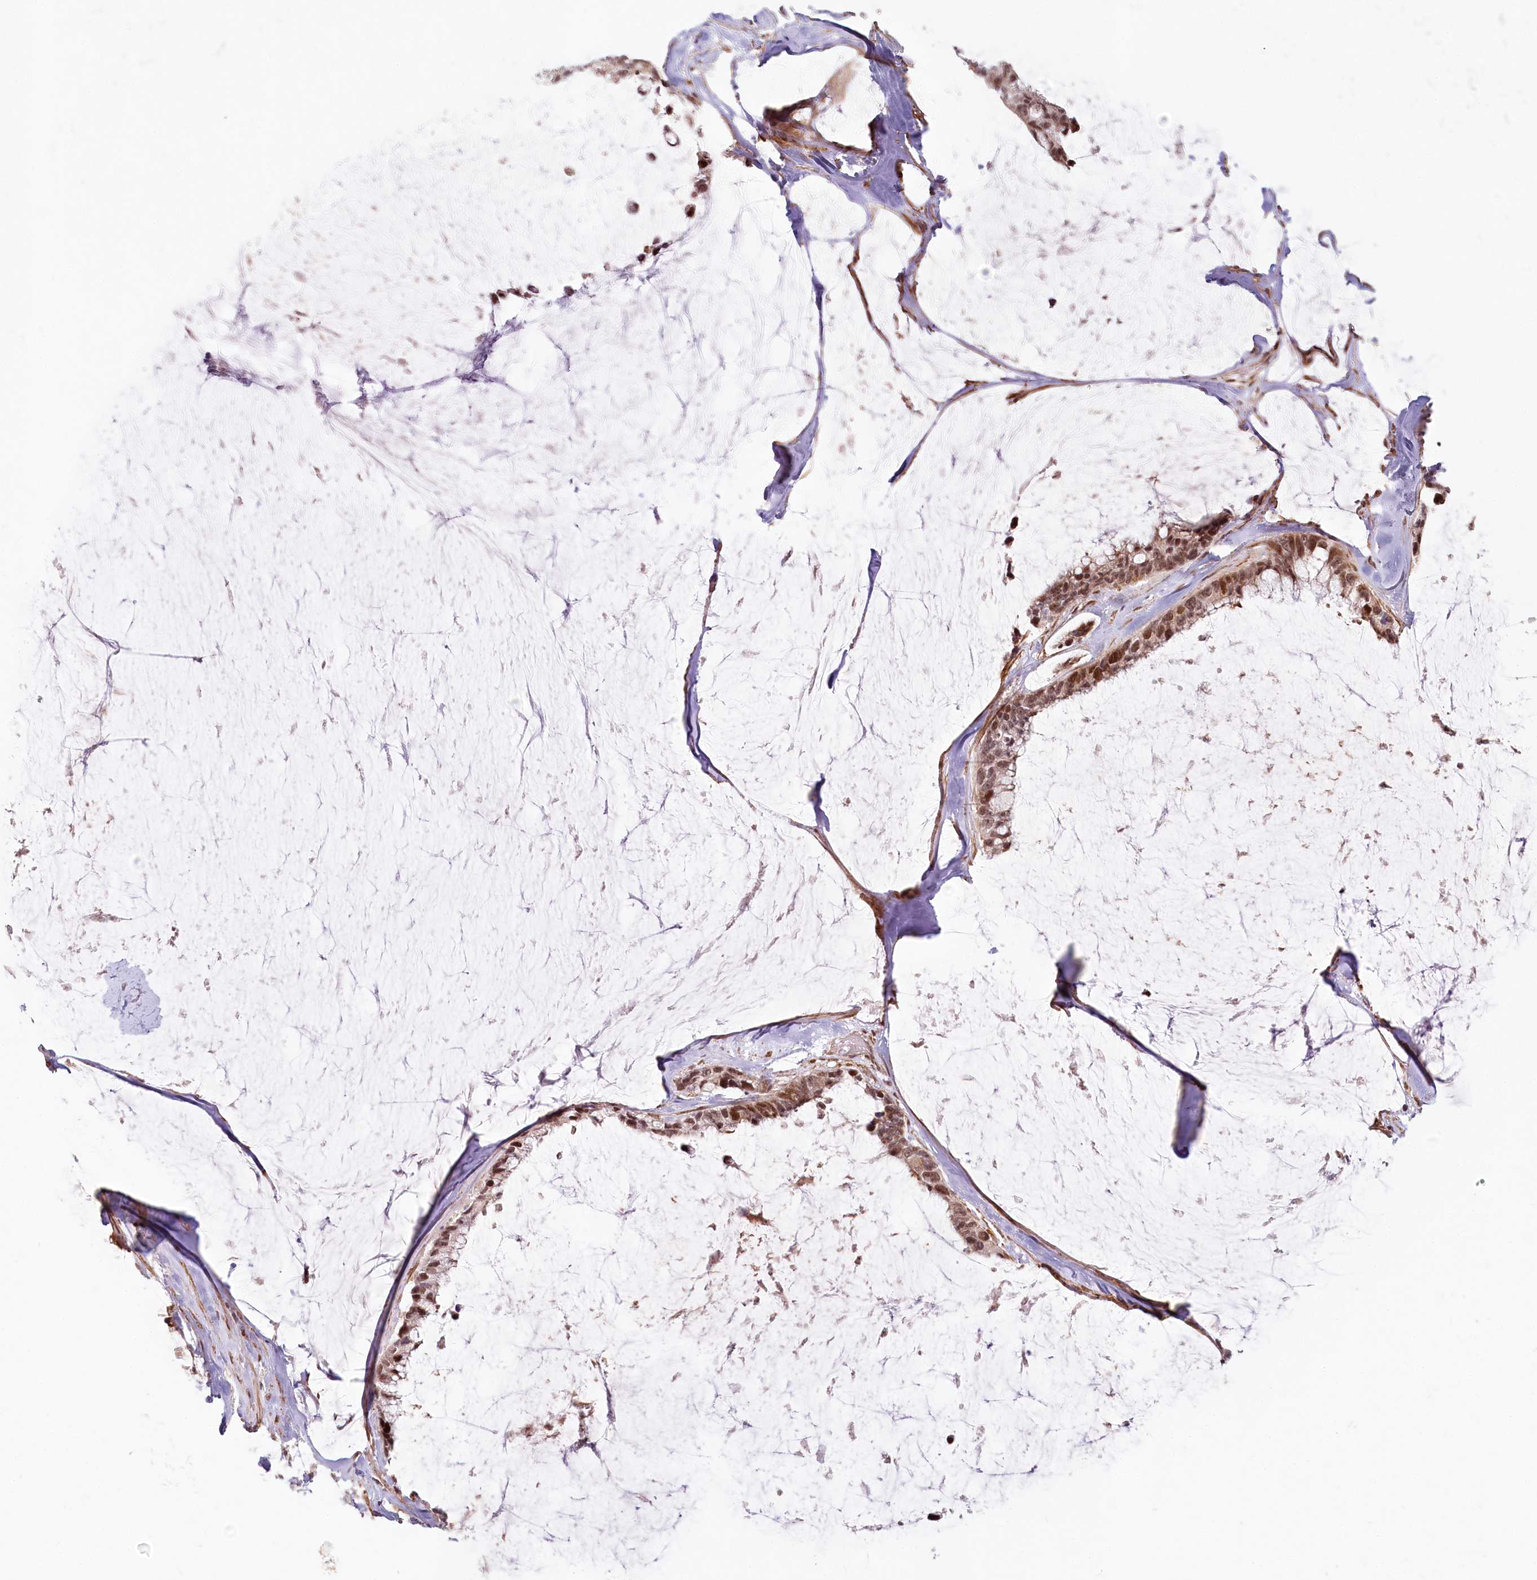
{"staining": {"intensity": "moderate", "quantity": "25%-75%", "location": "nuclear"}, "tissue": "ovarian cancer", "cell_type": "Tumor cells", "image_type": "cancer", "snomed": [{"axis": "morphology", "description": "Cystadenocarcinoma, mucinous, NOS"}, {"axis": "topography", "description": "Ovary"}], "caption": "Protein expression by immunohistochemistry (IHC) shows moderate nuclear positivity in approximately 25%-75% of tumor cells in ovarian cancer (mucinous cystadenocarcinoma).", "gene": "FAM204A", "patient": {"sex": "female", "age": 39}}